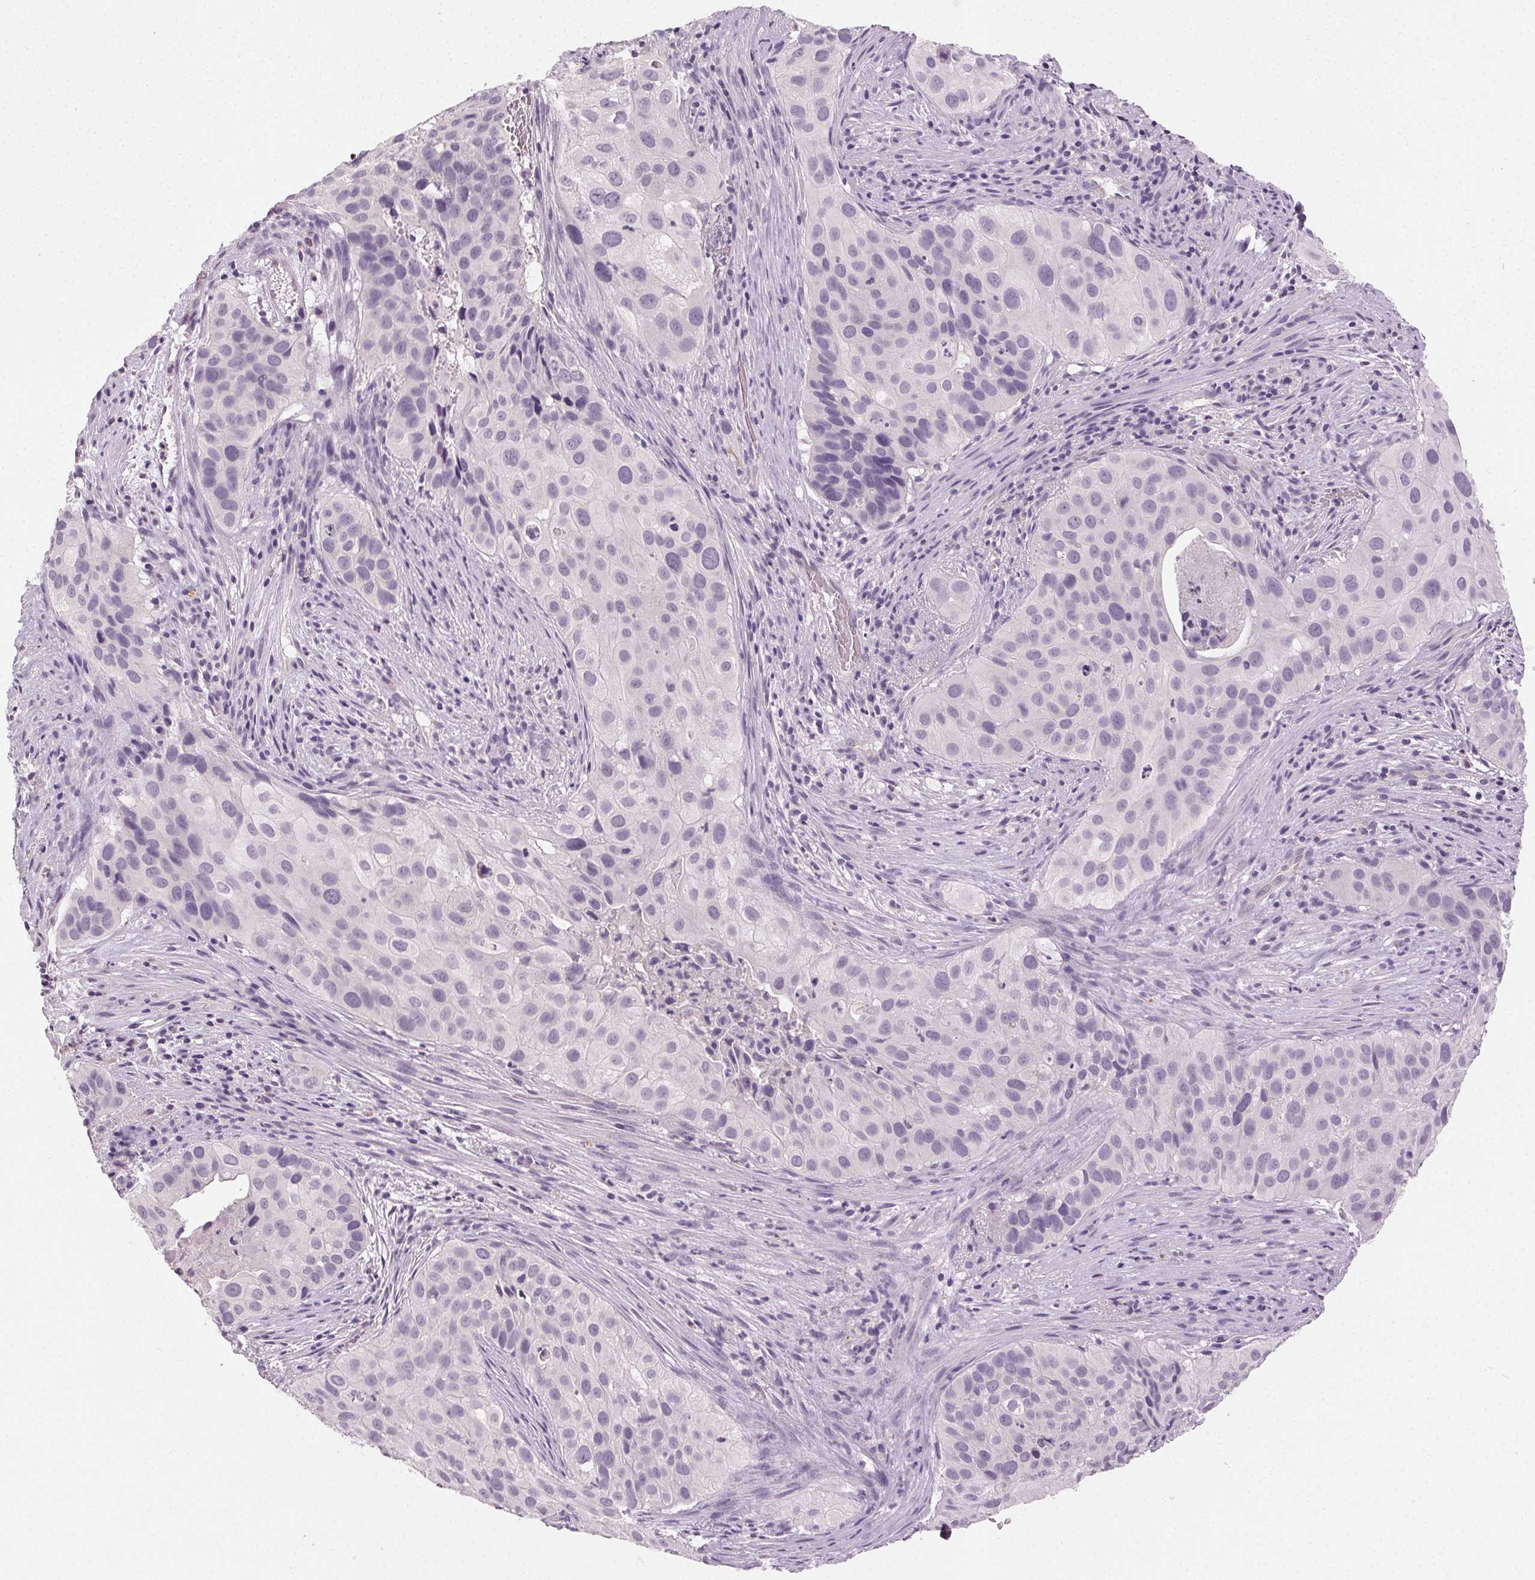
{"staining": {"intensity": "negative", "quantity": "none", "location": "none"}, "tissue": "cervical cancer", "cell_type": "Tumor cells", "image_type": "cancer", "snomed": [{"axis": "morphology", "description": "Squamous cell carcinoma, NOS"}, {"axis": "topography", "description": "Cervix"}], "caption": "Cervical cancer (squamous cell carcinoma) was stained to show a protein in brown. There is no significant positivity in tumor cells. (DAB IHC, high magnification).", "gene": "CLTRN", "patient": {"sex": "female", "age": 38}}